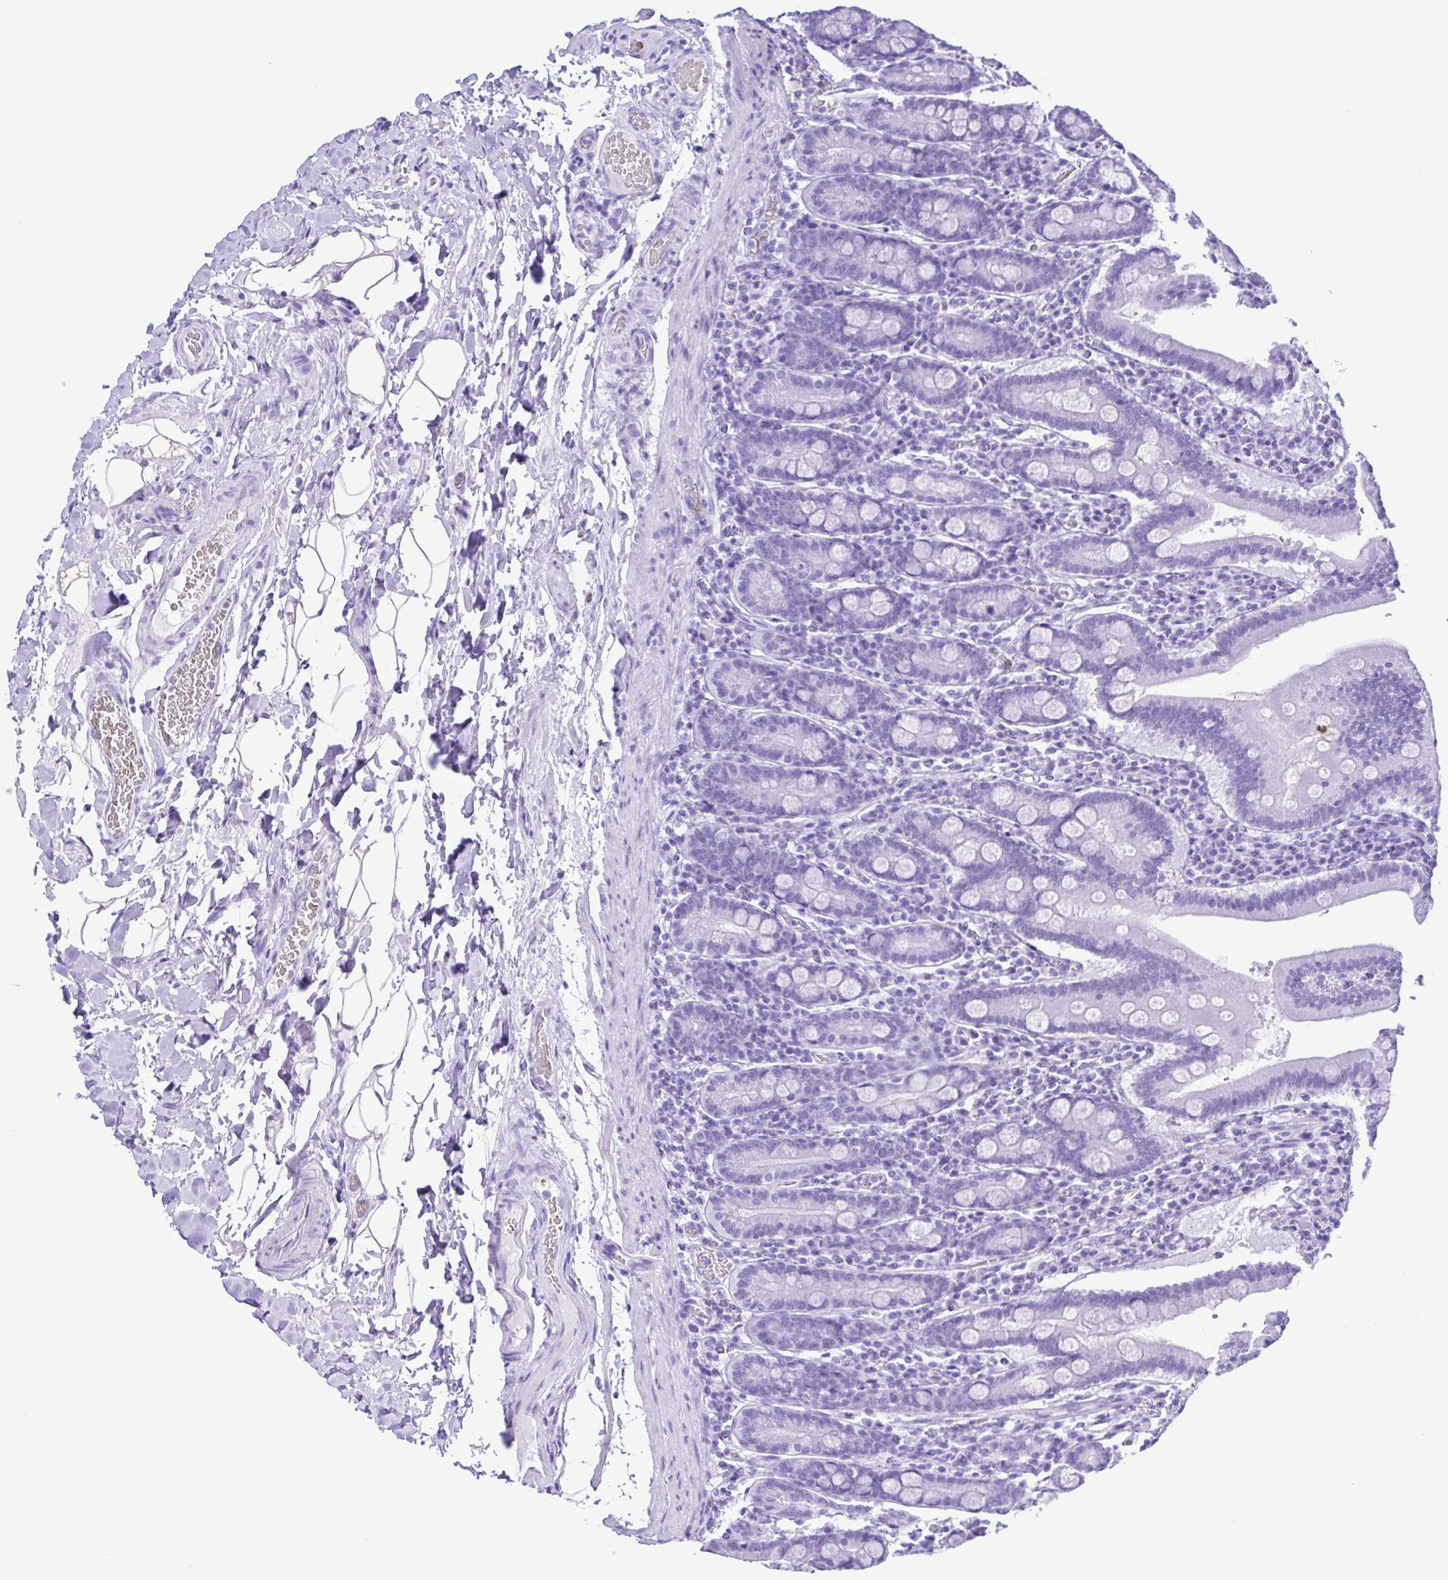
{"staining": {"intensity": "negative", "quantity": "none", "location": "none"}, "tissue": "small intestine", "cell_type": "Glandular cells", "image_type": "normal", "snomed": [{"axis": "morphology", "description": "Normal tissue, NOS"}, {"axis": "topography", "description": "Small intestine"}], "caption": "DAB (3,3'-diaminobenzidine) immunohistochemical staining of benign small intestine exhibits no significant staining in glandular cells. The staining is performed using DAB (3,3'-diaminobenzidine) brown chromogen with nuclei counter-stained in using hematoxylin.", "gene": "SYT1", "patient": {"sex": "male", "age": 26}}